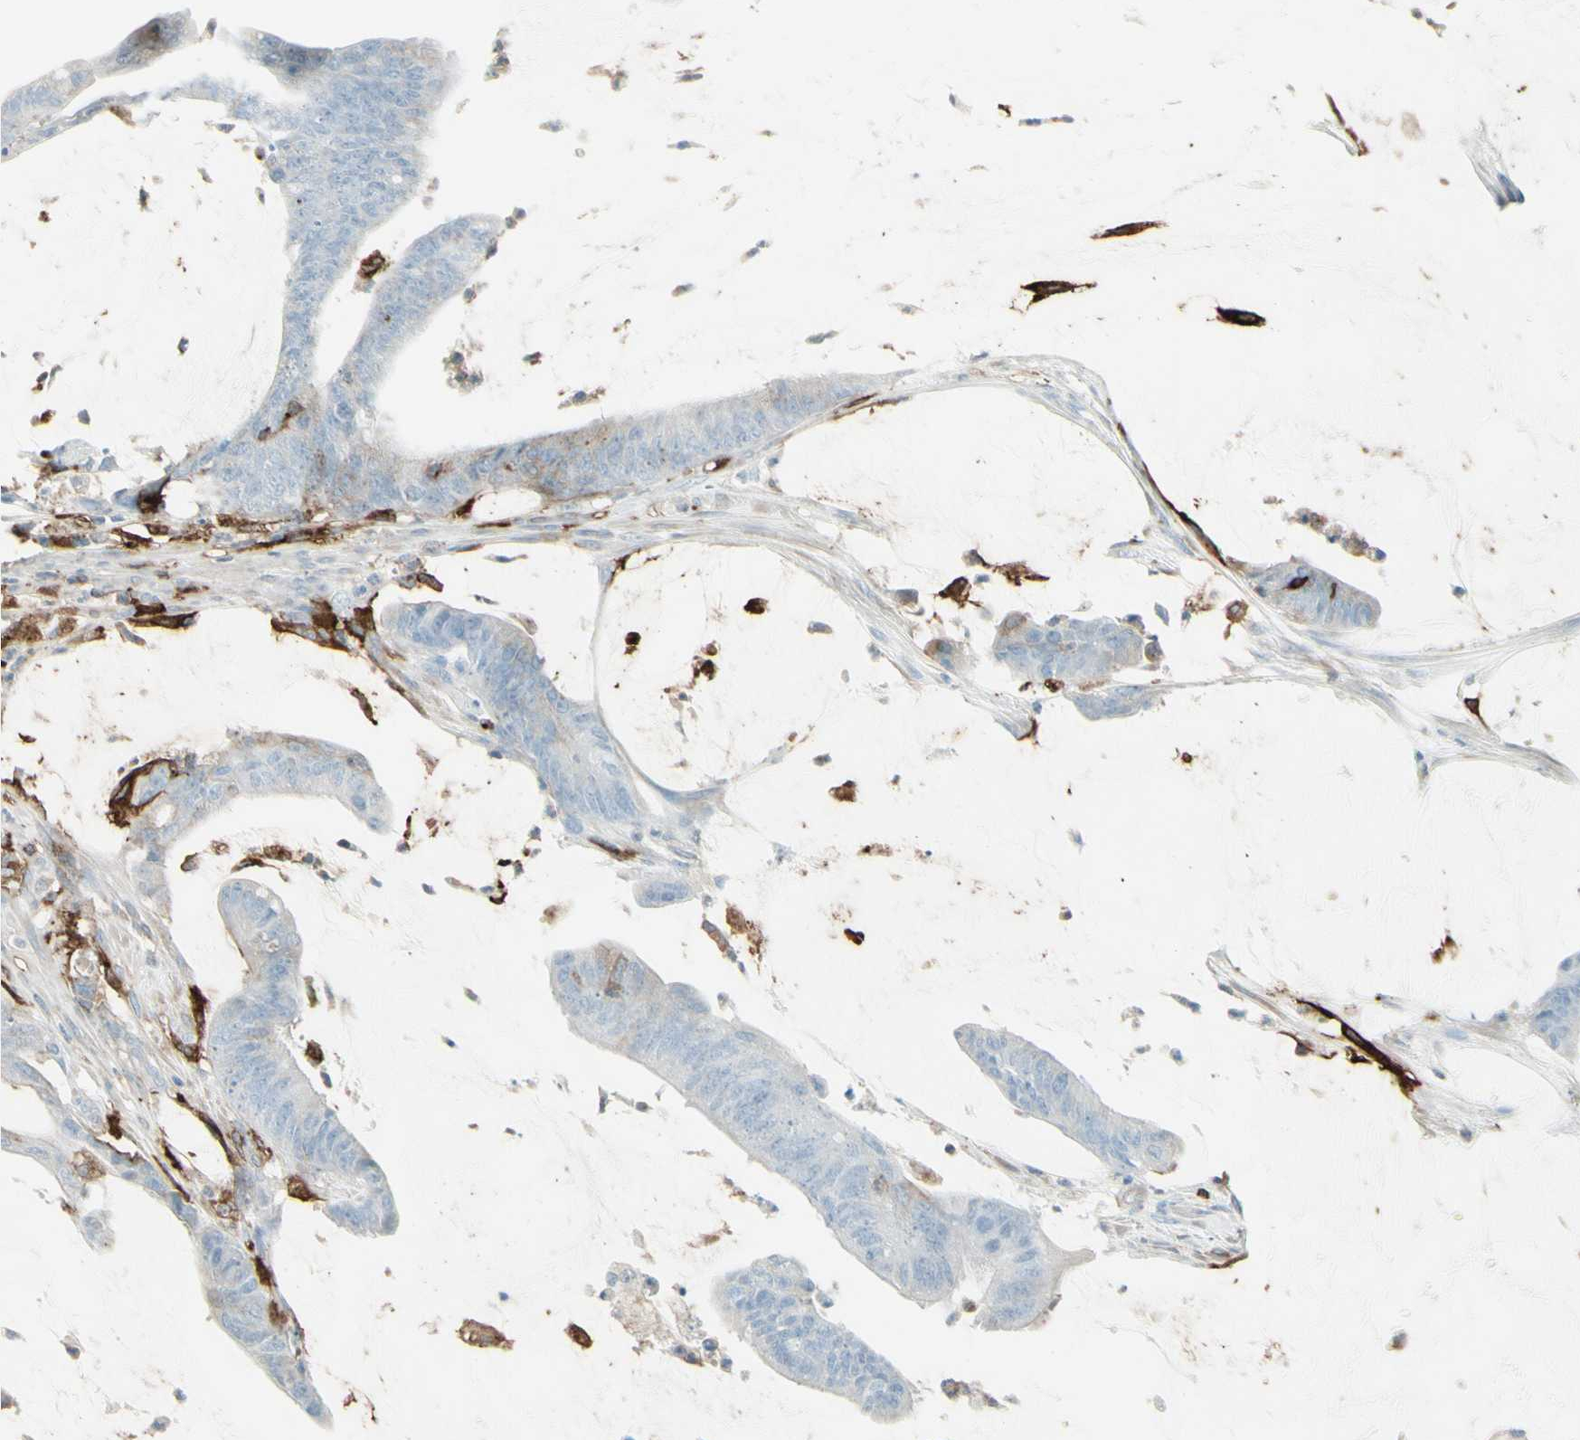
{"staining": {"intensity": "weak", "quantity": "<25%", "location": "cytoplasmic/membranous"}, "tissue": "colorectal cancer", "cell_type": "Tumor cells", "image_type": "cancer", "snomed": [{"axis": "morphology", "description": "Adenocarcinoma, NOS"}, {"axis": "topography", "description": "Rectum"}], "caption": "This image is of adenocarcinoma (colorectal) stained with IHC to label a protein in brown with the nuclei are counter-stained blue. There is no staining in tumor cells.", "gene": "HLA-DPB1", "patient": {"sex": "female", "age": 66}}